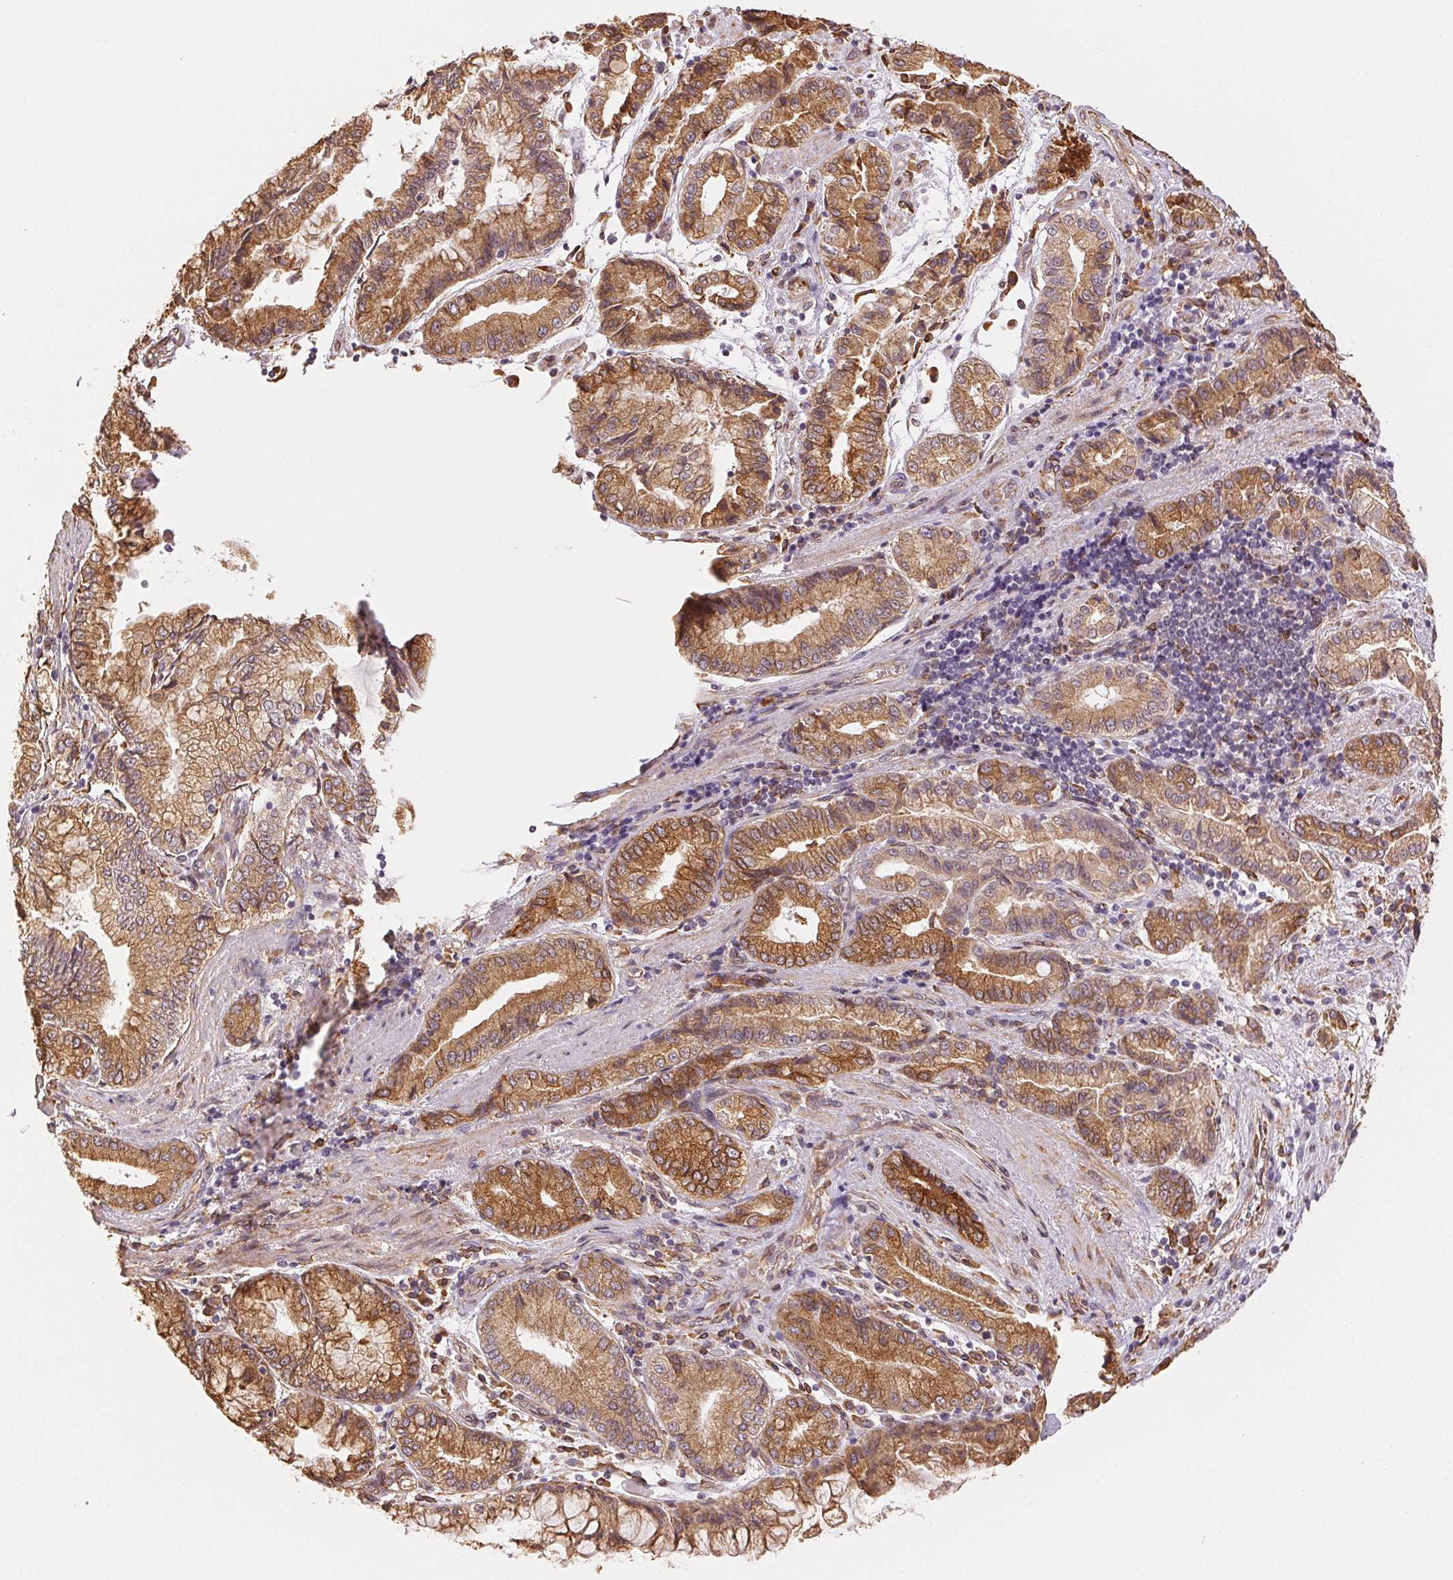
{"staining": {"intensity": "moderate", "quantity": ">75%", "location": "cytoplasmic/membranous"}, "tissue": "stomach cancer", "cell_type": "Tumor cells", "image_type": "cancer", "snomed": [{"axis": "morphology", "description": "Adenocarcinoma, NOS"}, {"axis": "topography", "description": "Stomach, upper"}], "caption": "Stomach adenocarcinoma was stained to show a protein in brown. There is medium levels of moderate cytoplasmic/membranous expression in about >75% of tumor cells. Immunohistochemistry (ihc) stains the protein in brown and the nuclei are stained blue.", "gene": "RCN3", "patient": {"sex": "female", "age": 74}}